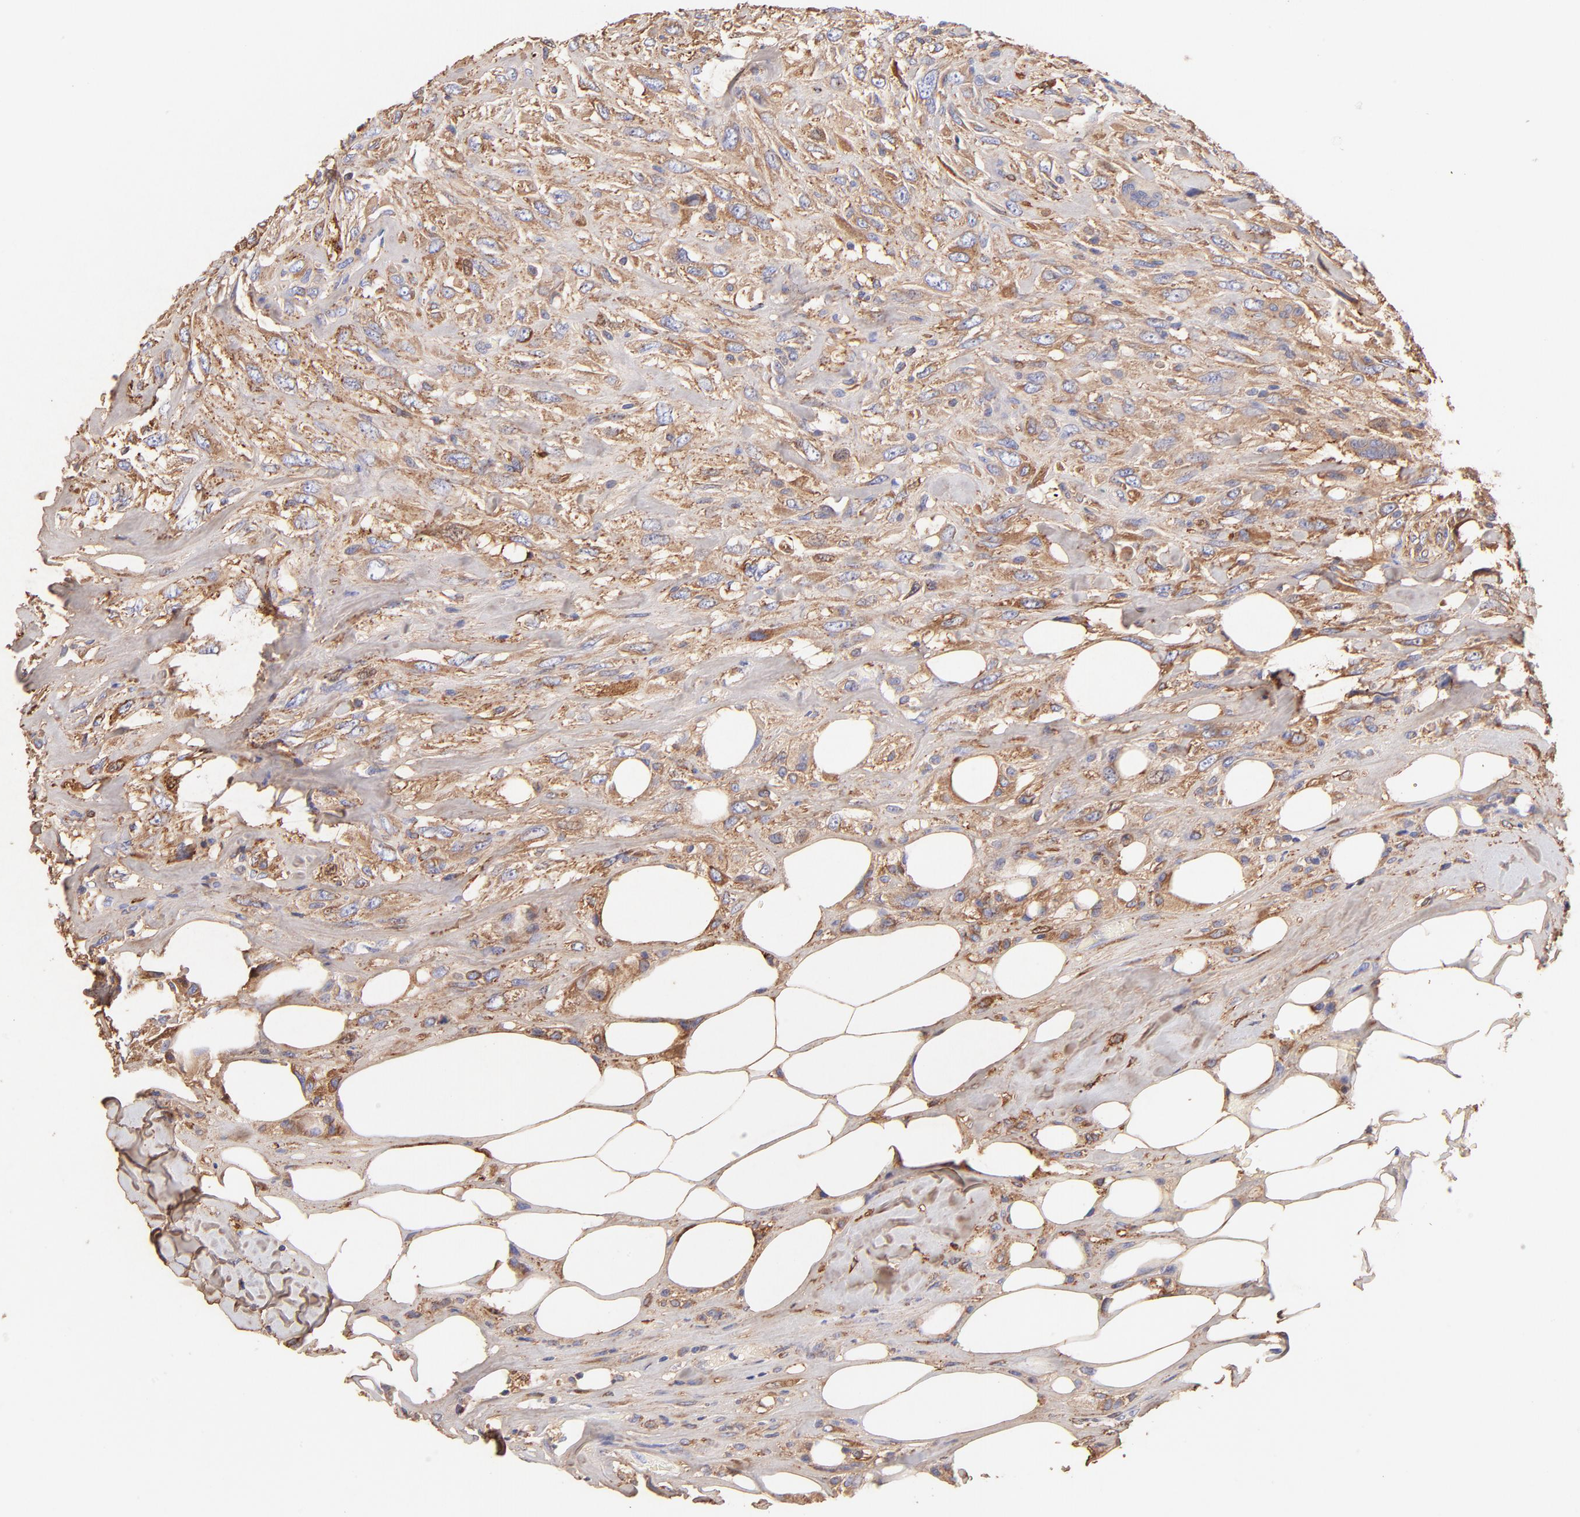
{"staining": {"intensity": "moderate", "quantity": ">75%", "location": "cytoplasmic/membranous"}, "tissue": "breast cancer", "cell_type": "Tumor cells", "image_type": "cancer", "snomed": [{"axis": "morphology", "description": "Neoplasm, malignant, NOS"}, {"axis": "topography", "description": "Breast"}], "caption": "Breast cancer was stained to show a protein in brown. There is medium levels of moderate cytoplasmic/membranous expression in about >75% of tumor cells. Using DAB (brown) and hematoxylin (blue) stains, captured at high magnification using brightfield microscopy.", "gene": "BGN", "patient": {"sex": "female", "age": 50}}